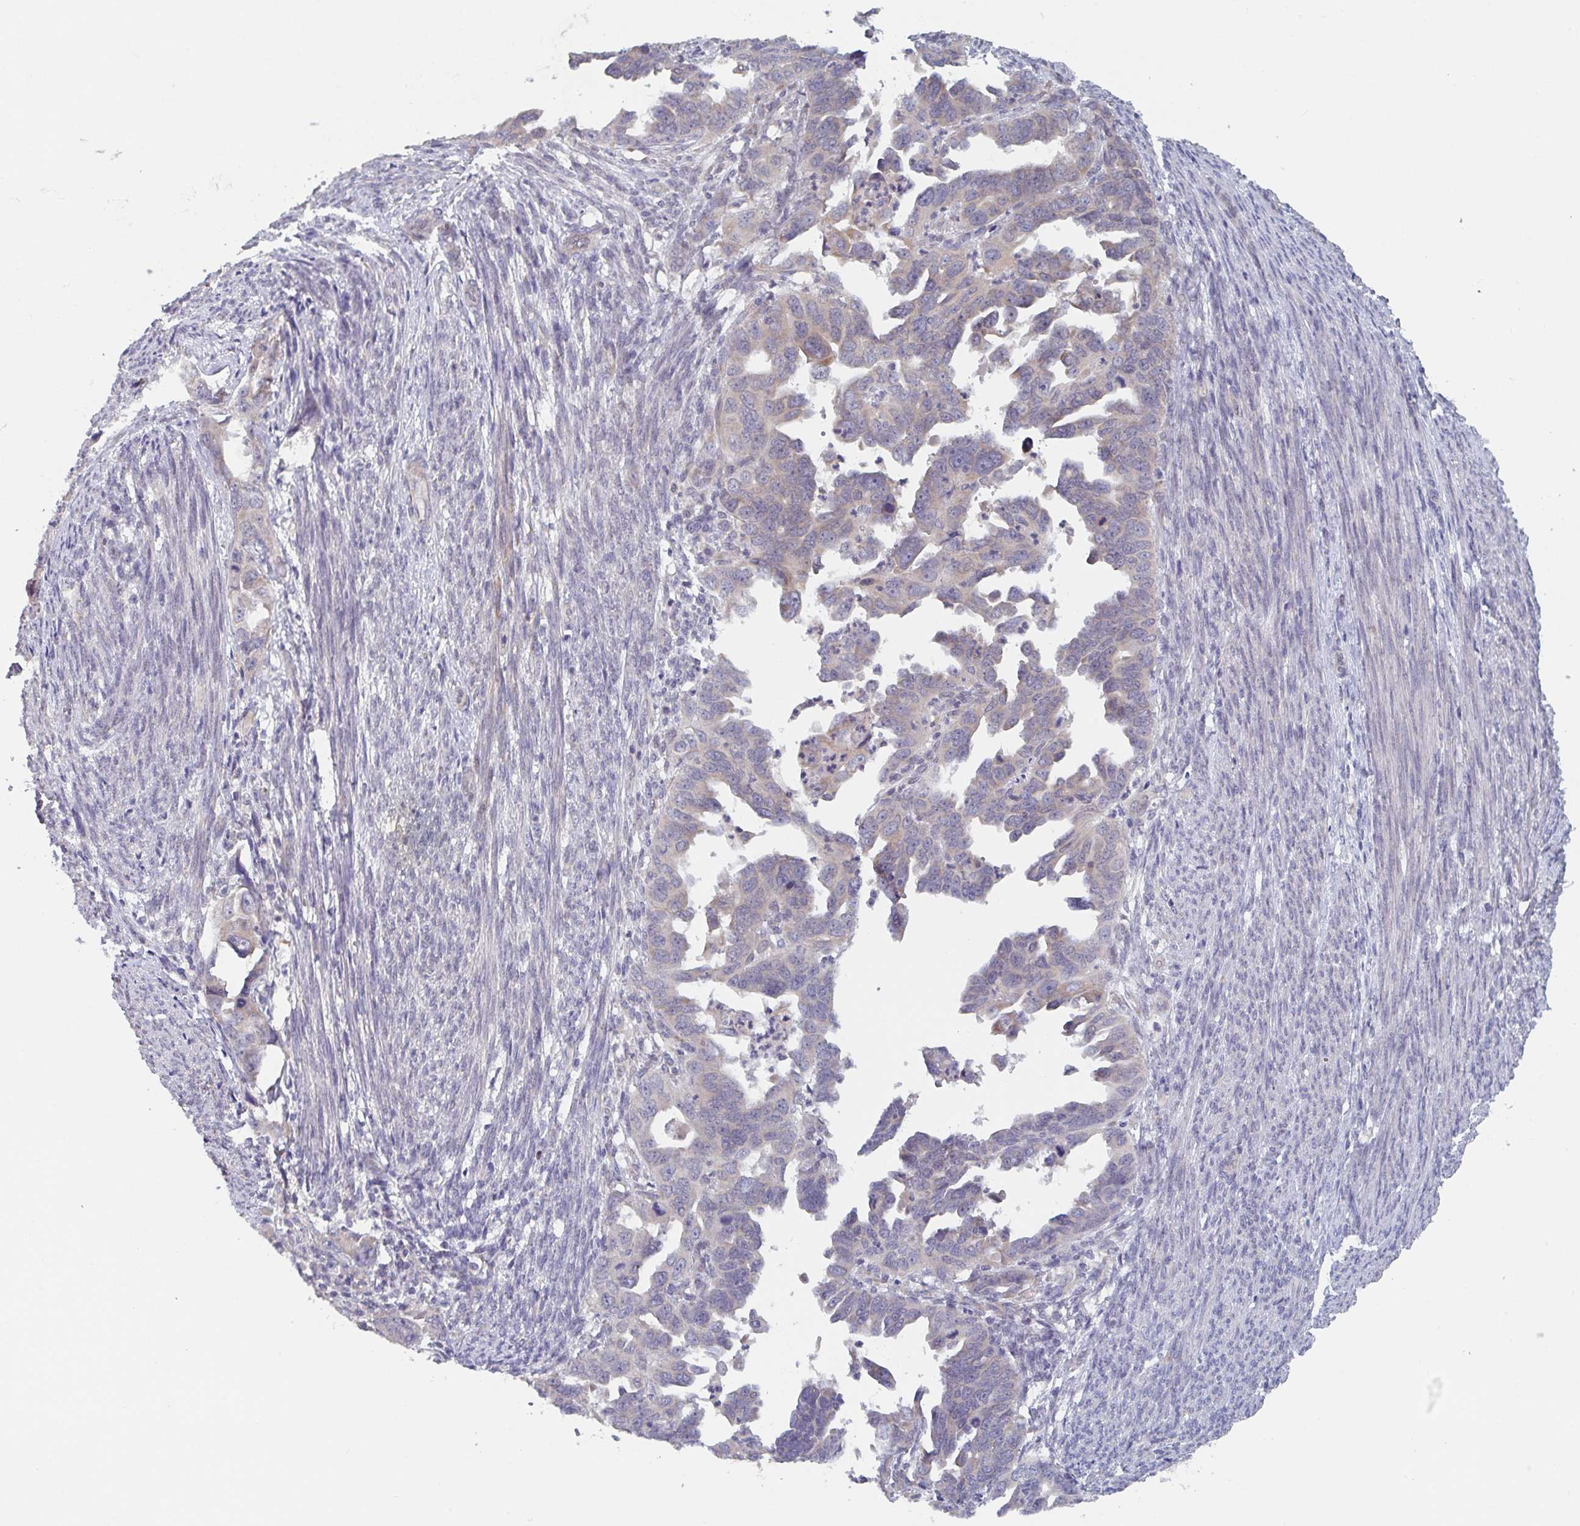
{"staining": {"intensity": "weak", "quantity": "25%-75%", "location": "cytoplasmic/membranous"}, "tissue": "endometrial cancer", "cell_type": "Tumor cells", "image_type": "cancer", "snomed": [{"axis": "morphology", "description": "Adenocarcinoma, NOS"}, {"axis": "topography", "description": "Endometrium"}], "caption": "Weak cytoplasmic/membranous expression is identified in about 25%-75% of tumor cells in endometrial cancer.", "gene": "ELOVL1", "patient": {"sex": "female", "age": 65}}